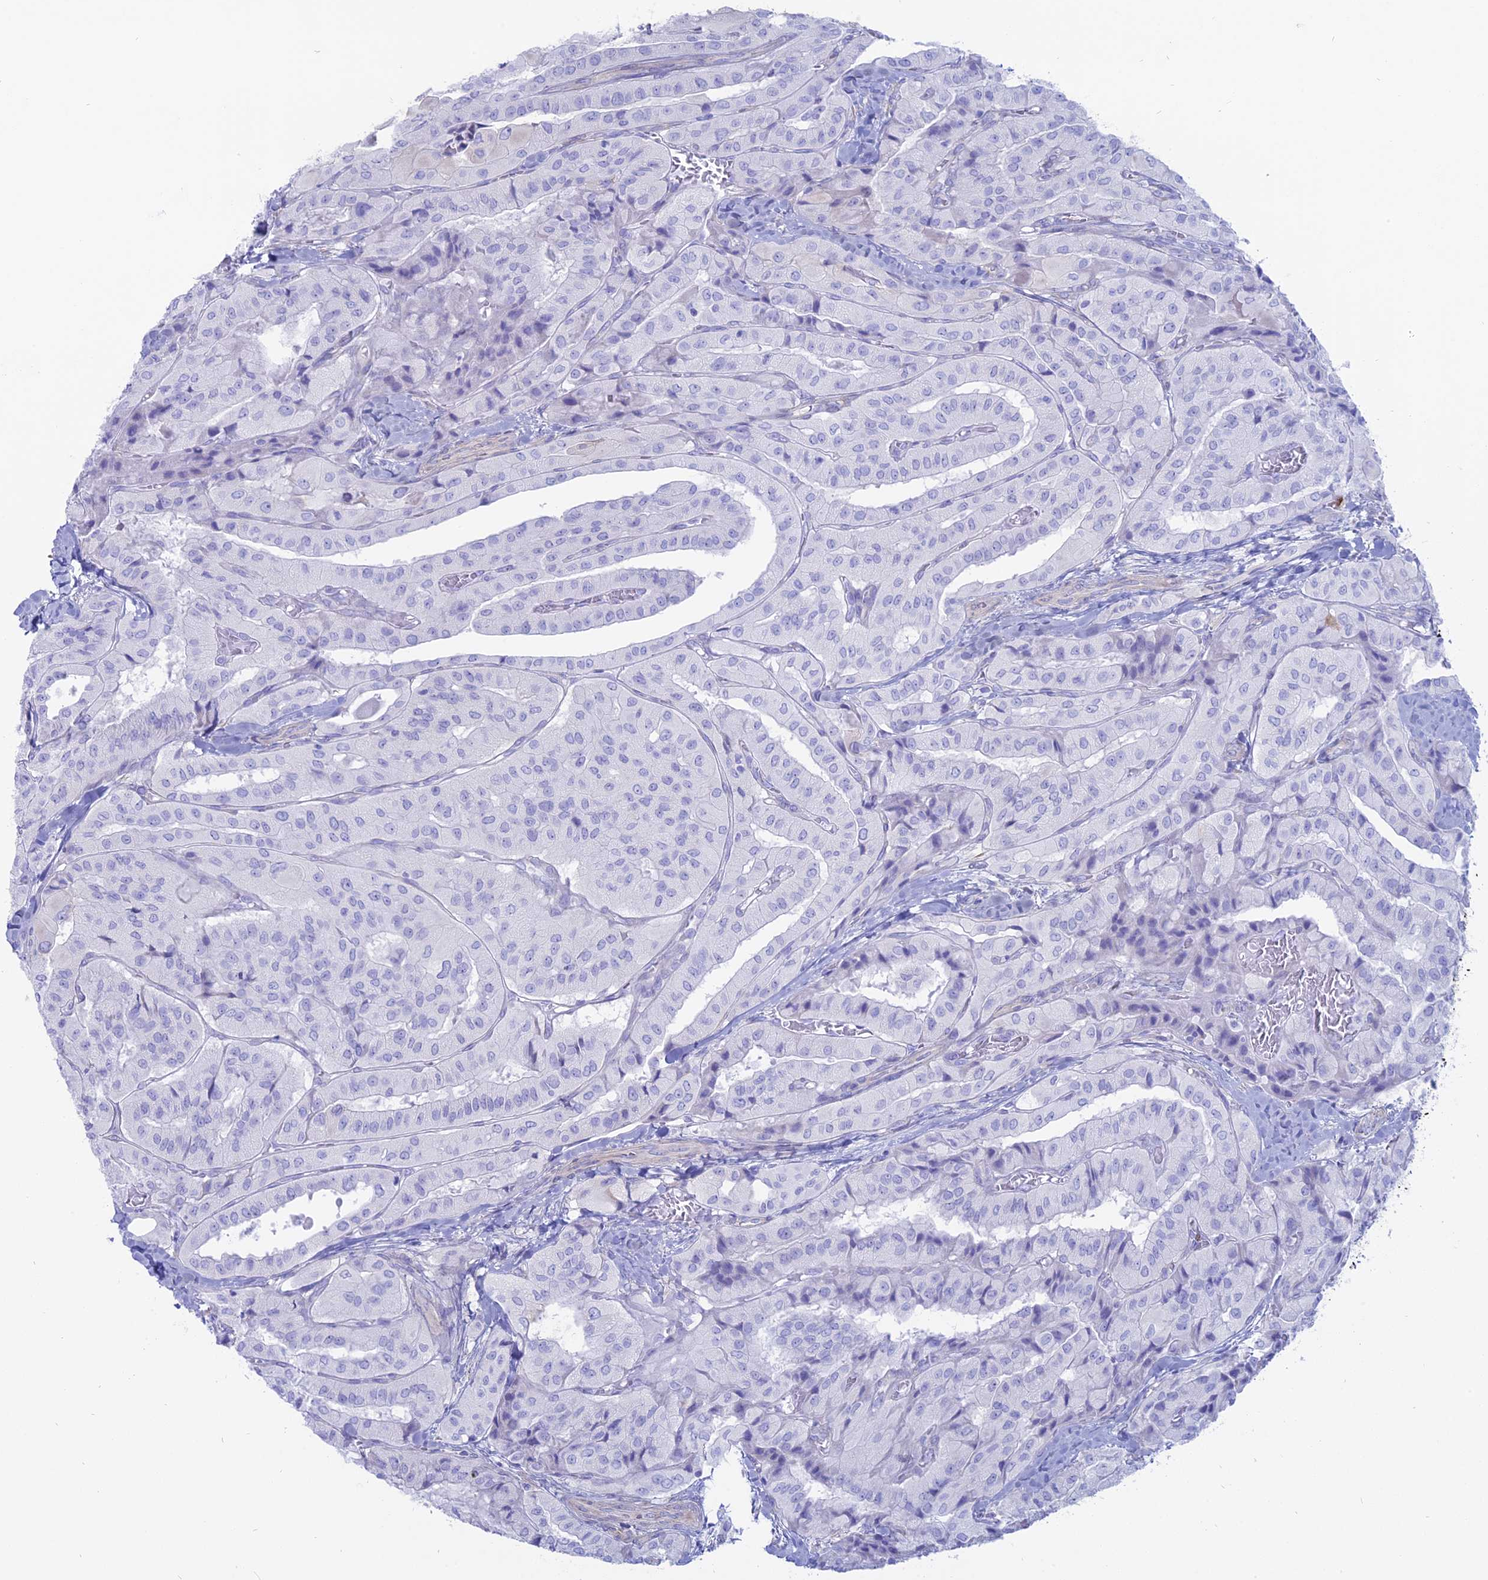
{"staining": {"intensity": "negative", "quantity": "none", "location": "none"}, "tissue": "thyroid cancer", "cell_type": "Tumor cells", "image_type": "cancer", "snomed": [{"axis": "morphology", "description": "Normal tissue, NOS"}, {"axis": "morphology", "description": "Papillary adenocarcinoma, NOS"}, {"axis": "topography", "description": "Thyroid gland"}], "caption": "Thyroid cancer was stained to show a protein in brown. There is no significant staining in tumor cells.", "gene": "OR2AE1", "patient": {"sex": "female", "age": 59}}